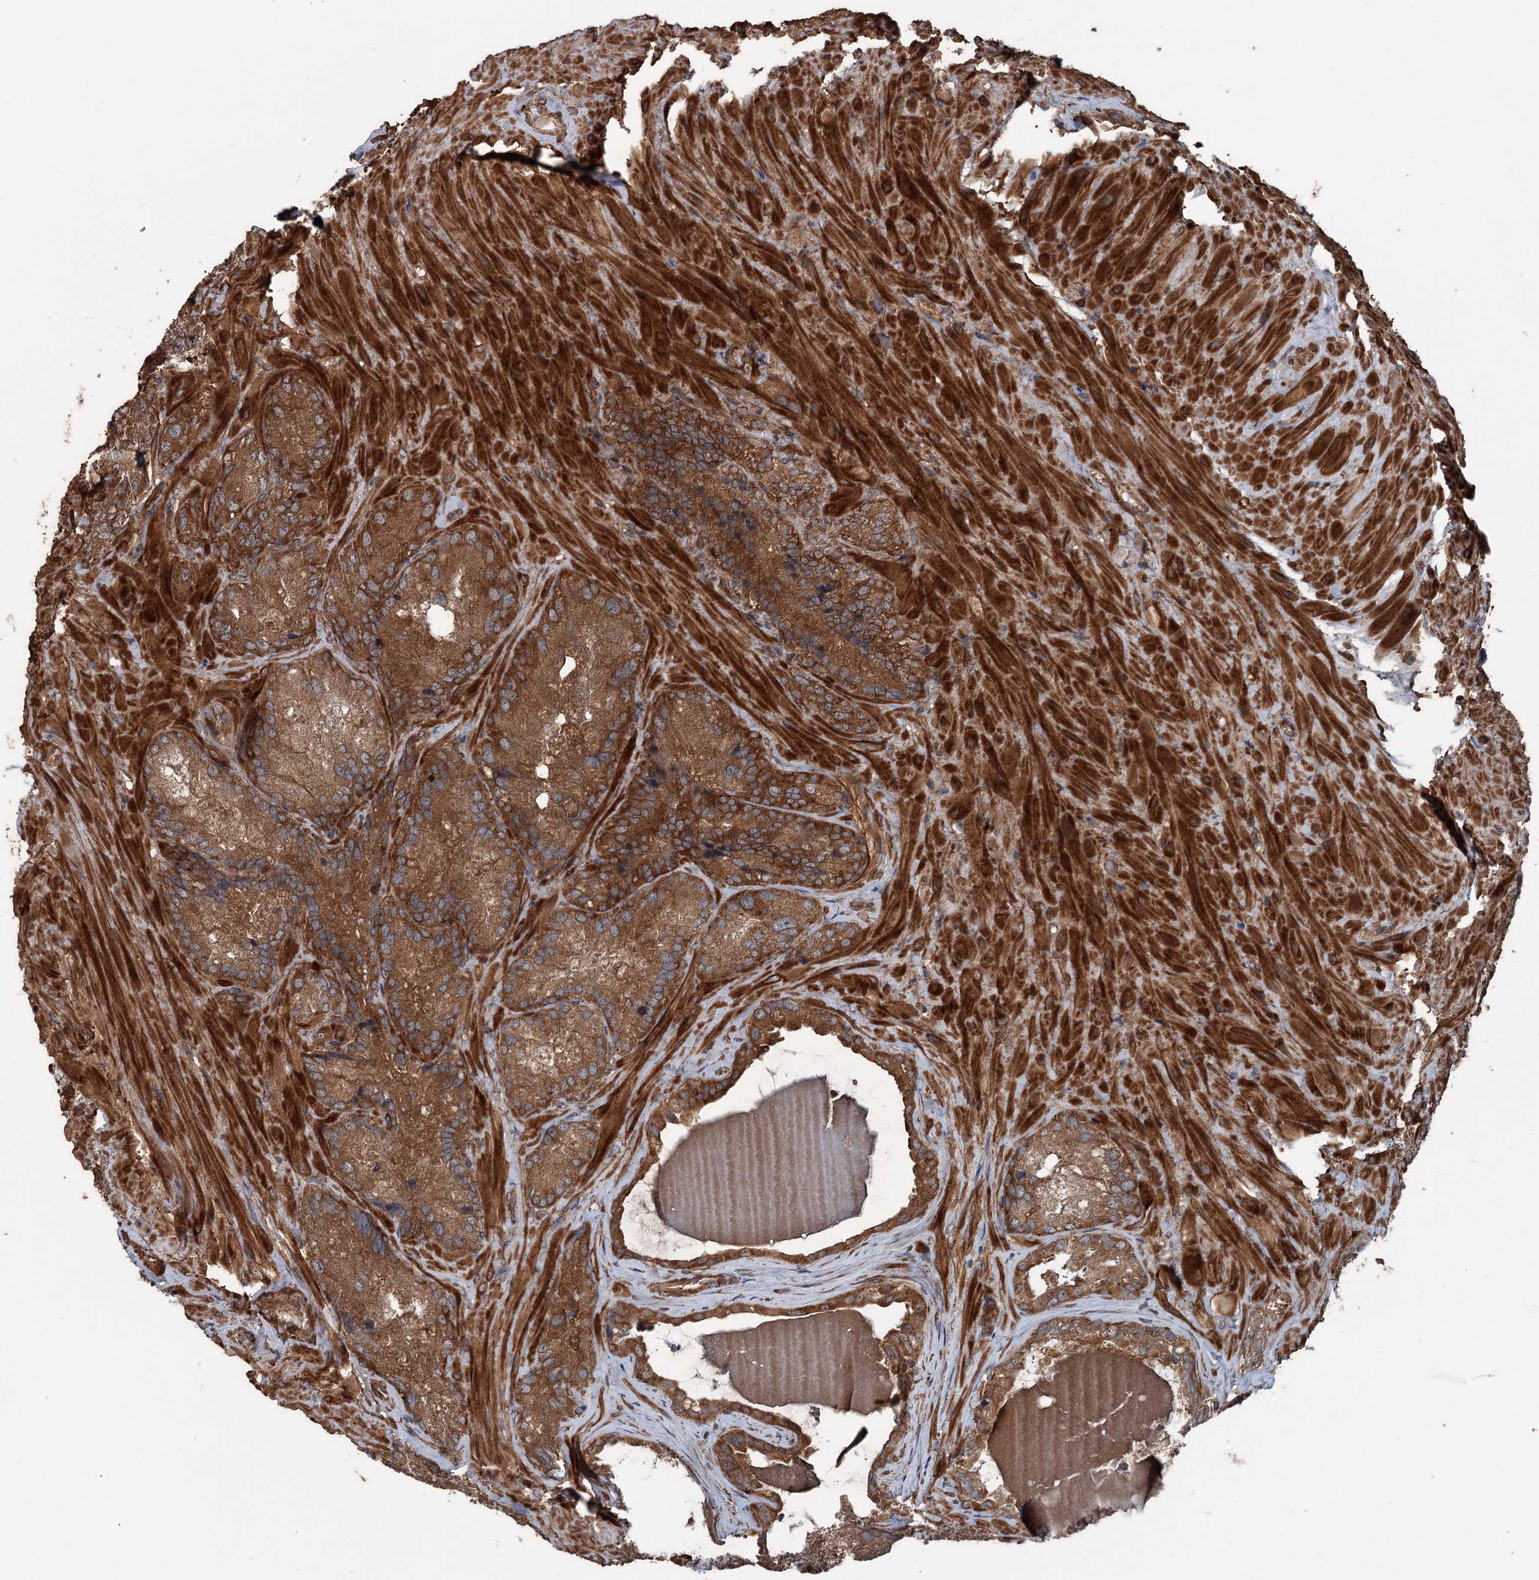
{"staining": {"intensity": "strong", "quantity": ">75%", "location": "cytoplasmic/membranous"}, "tissue": "seminal vesicle", "cell_type": "Glandular cells", "image_type": "normal", "snomed": [{"axis": "morphology", "description": "Normal tissue, NOS"}, {"axis": "topography", "description": "Seminal veicle"}], "caption": "Immunohistochemistry (IHC) staining of benign seminal vesicle, which shows high levels of strong cytoplasmic/membranous positivity in approximately >75% of glandular cells indicating strong cytoplasmic/membranous protein expression. The staining was performed using DAB (3,3'-diaminobenzidine) (brown) for protein detection and nuclei were counterstained in hematoxylin (blue).", "gene": "RNF214", "patient": {"sex": "male", "age": 62}}